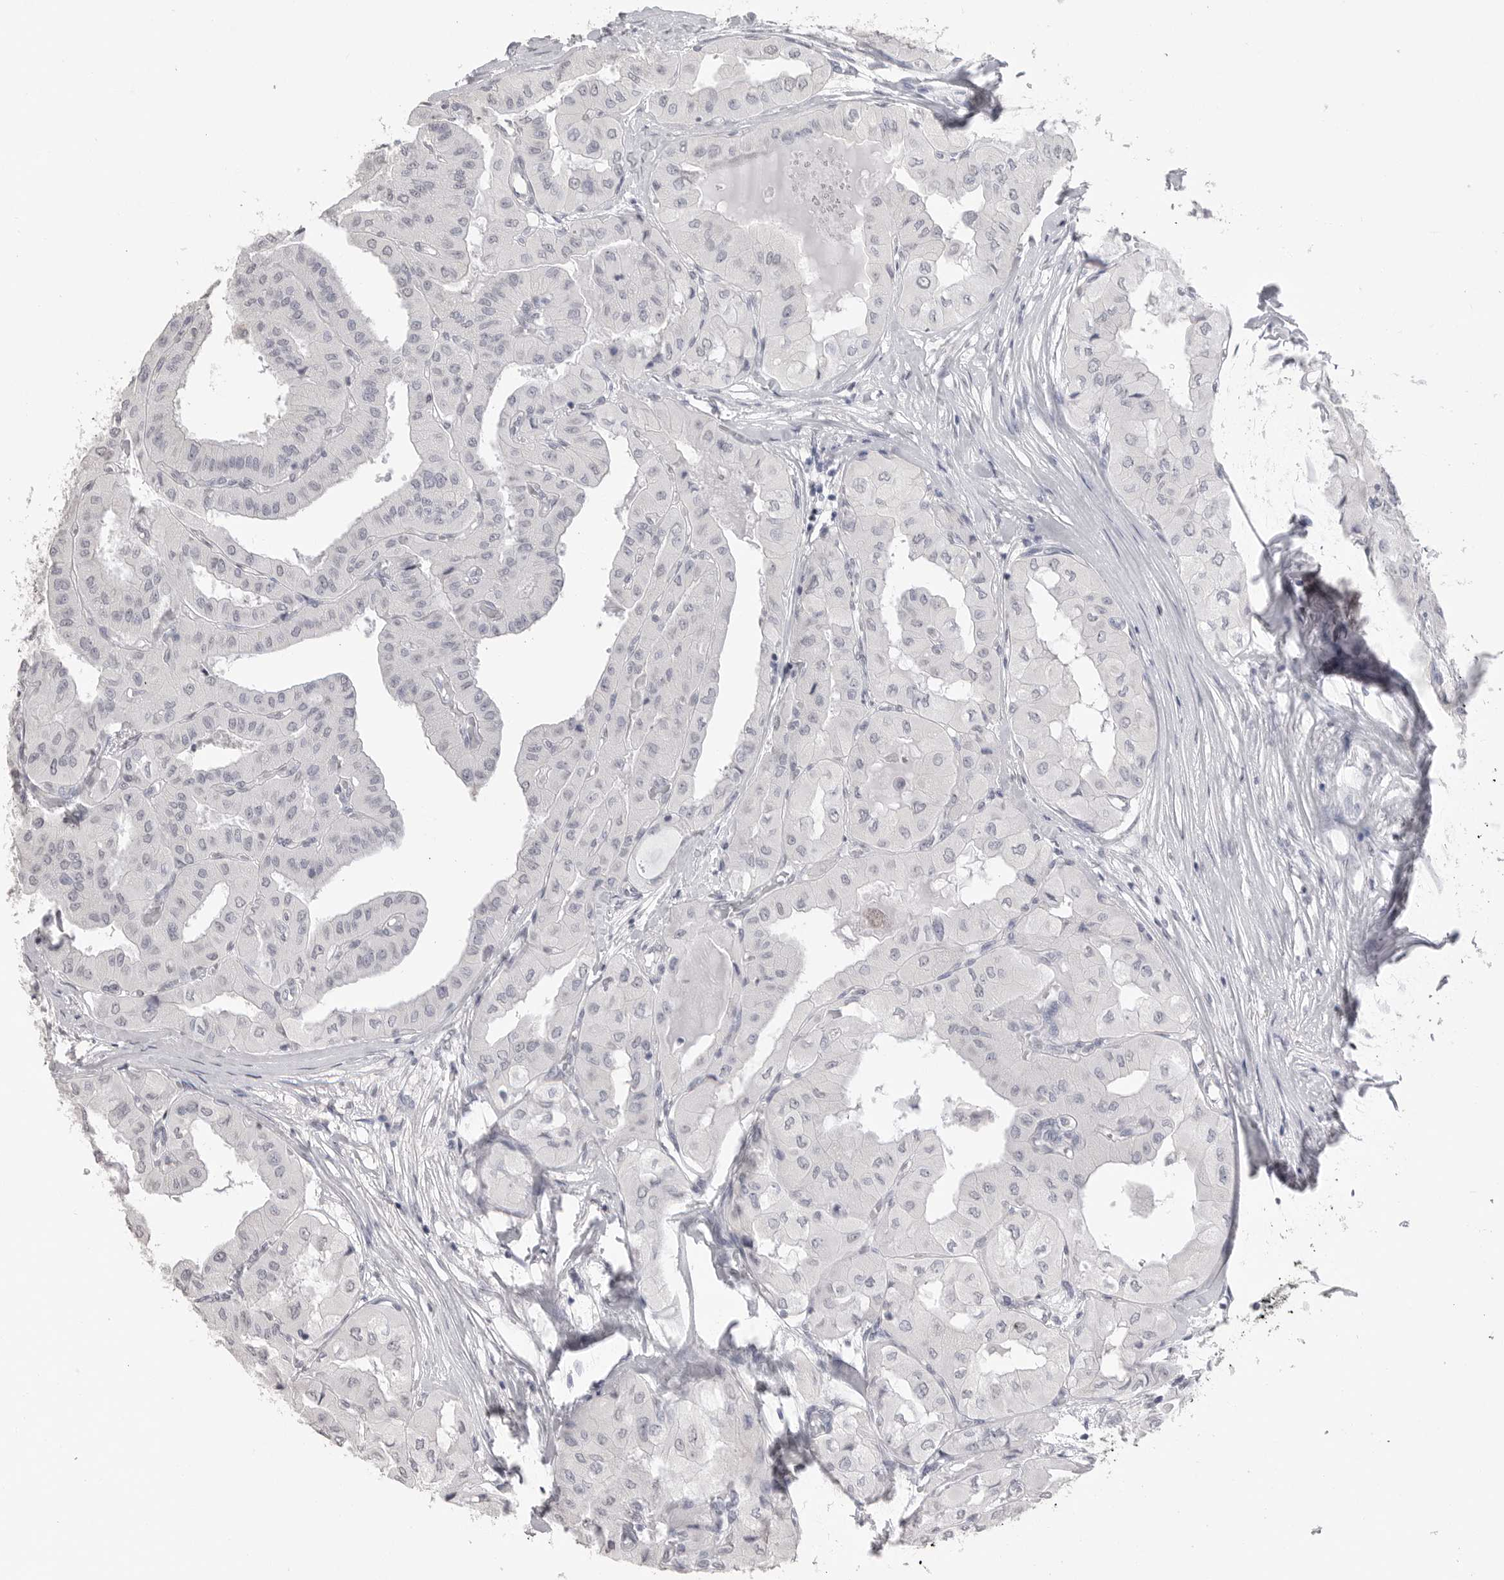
{"staining": {"intensity": "negative", "quantity": "none", "location": "none"}, "tissue": "thyroid cancer", "cell_type": "Tumor cells", "image_type": "cancer", "snomed": [{"axis": "morphology", "description": "Papillary adenocarcinoma, NOS"}, {"axis": "topography", "description": "Thyroid gland"}], "caption": "High power microscopy histopathology image of an IHC micrograph of thyroid cancer, revealing no significant staining in tumor cells.", "gene": "ICAM5", "patient": {"sex": "female", "age": 59}}